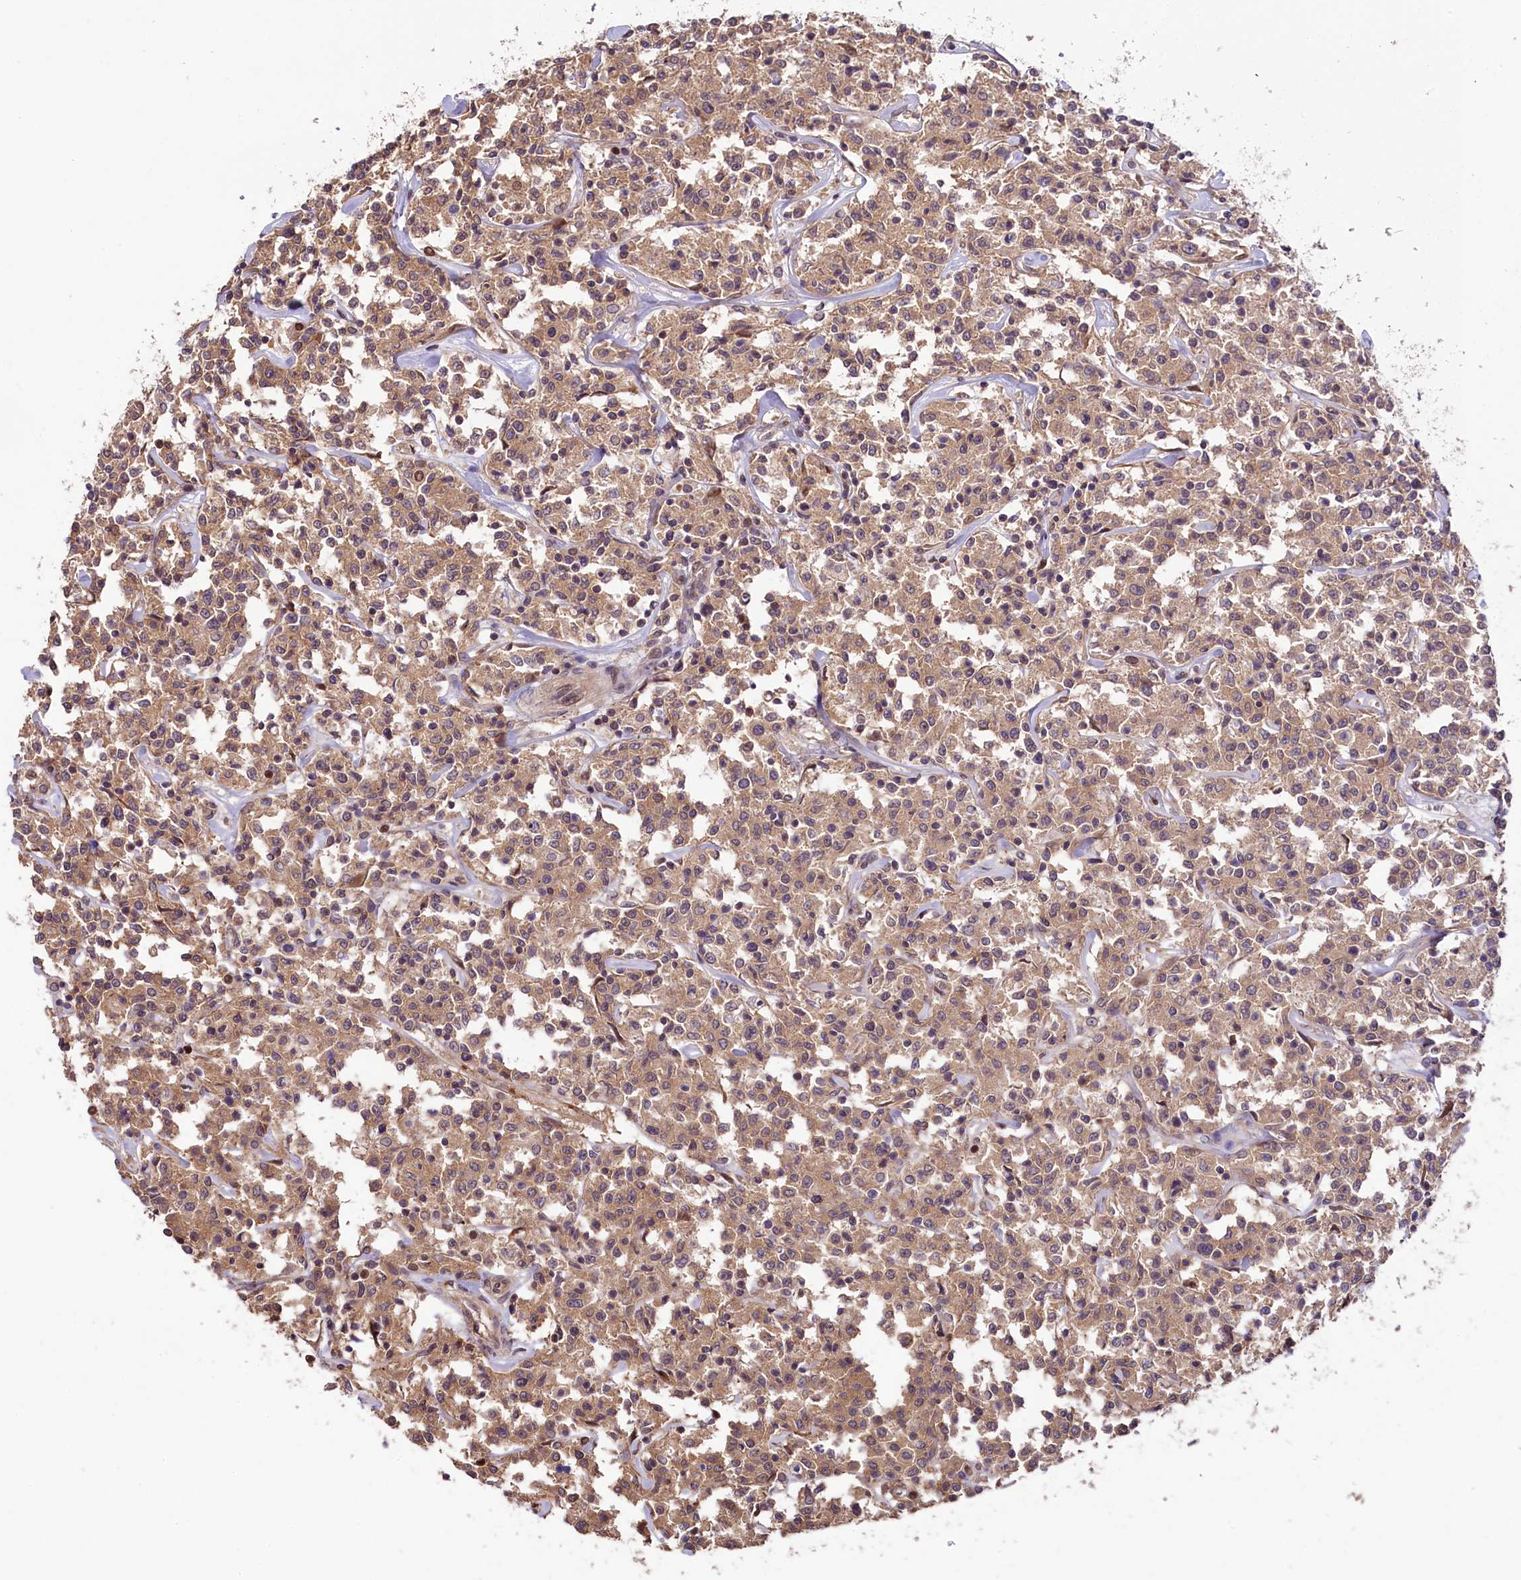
{"staining": {"intensity": "moderate", "quantity": ">75%", "location": "cytoplasmic/membranous"}, "tissue": "lymphoma", "cell_type": "Tumor cells", "image_type": "cancer", "snomed": [{"axis": "morphology", "description": "Malignant lymphoma, non-Hodgkin's type, Low grade"}, {"axis": "topography", "description": "Small intestine"}], "caption": "A photomicrograph showing moderate cytoplasmic/membranous positivity in approximately >75% of tumor cells in lymphoma, as visualized by brown immunohistochemical staining.", "gene": "RIC8A", "patient": {"sex": "female", "age": 59}}